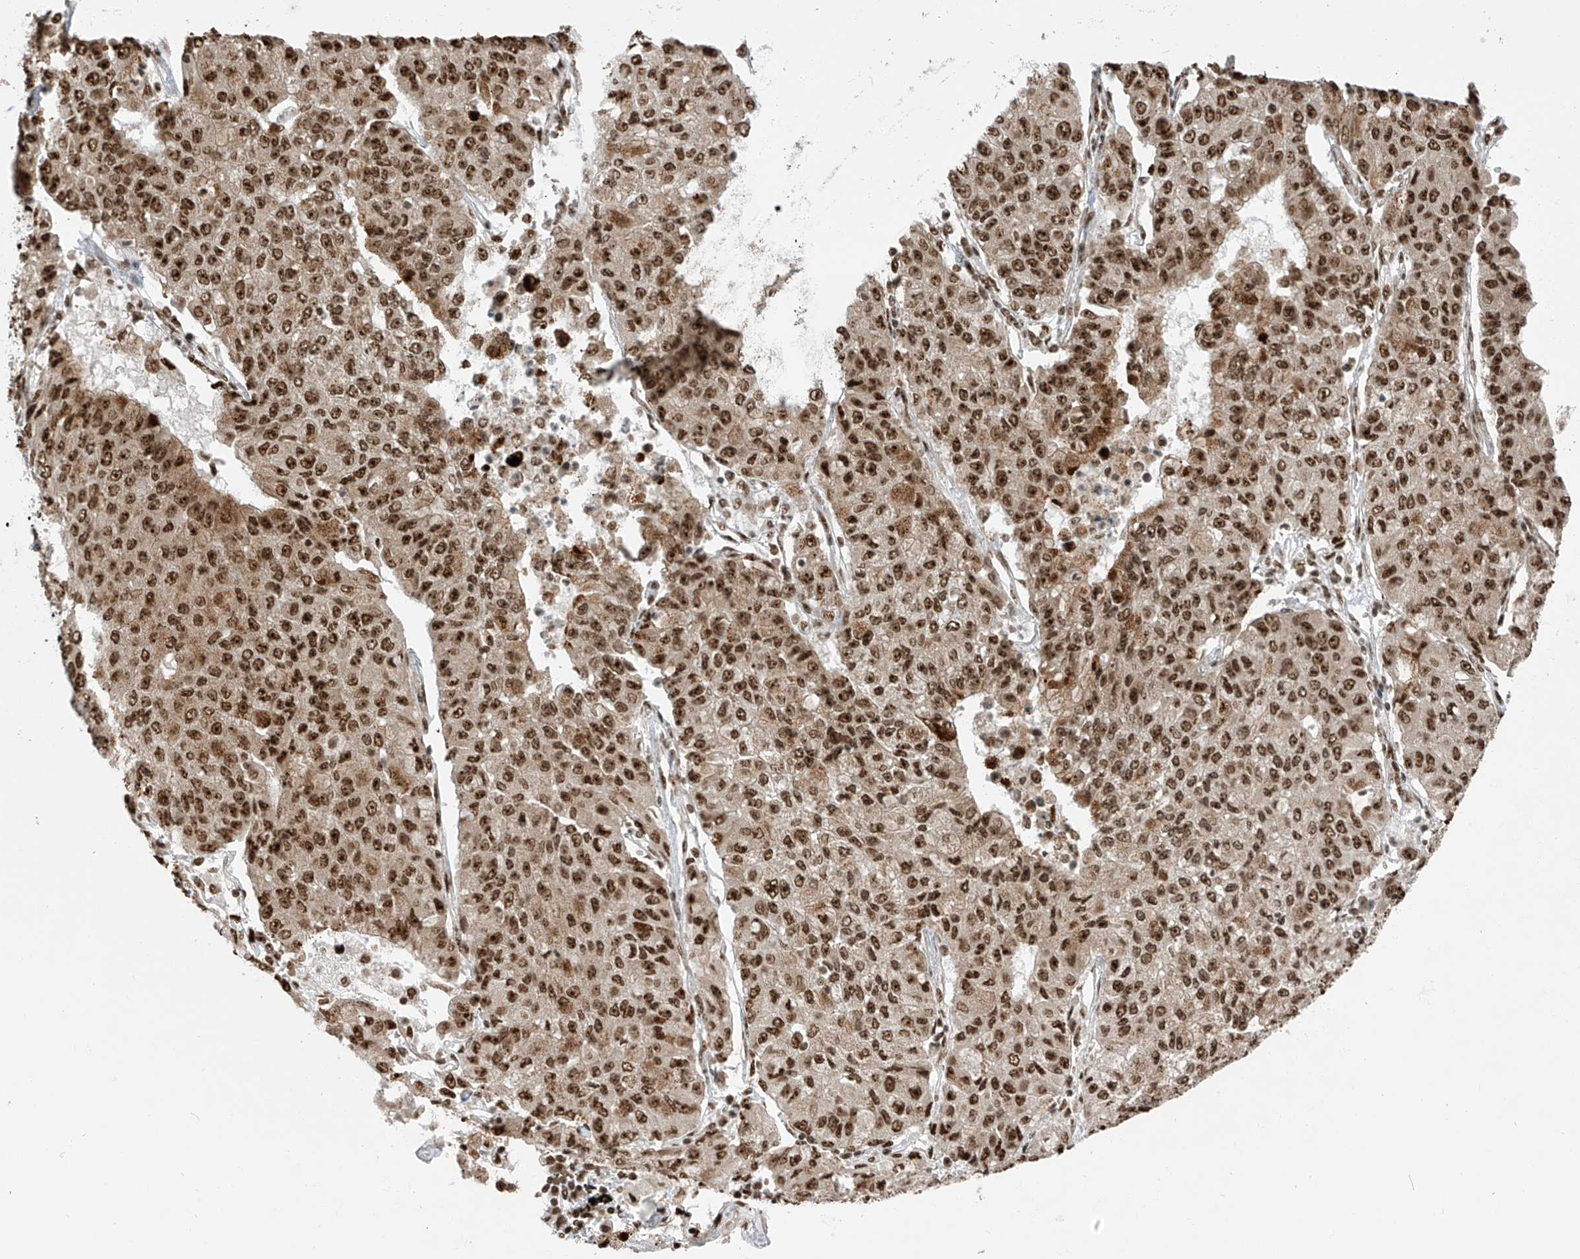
{"staining": {"intensity": "moderate", "quantity": ">75%", "location": "nuclear"}, "tissue": "lung cancer", "cell_type": "Tumor cells", "image_type": "cancer", "snomed": [{"axis": "morphology", "description": "Squamous cell carcinoma, NOS"}, {"axis": "topography", "description": "Lung"}], "caption": "DAB immunohistochemical staining of lung squamous cell carcinoma displays moderate nuclear protein expression in approximately >75% of tumor cells. The protein is shown in brown color, while the nuclei are stained blue.", "gene": "FAM193B", "patient": {"sex": "male", "age": 74}}